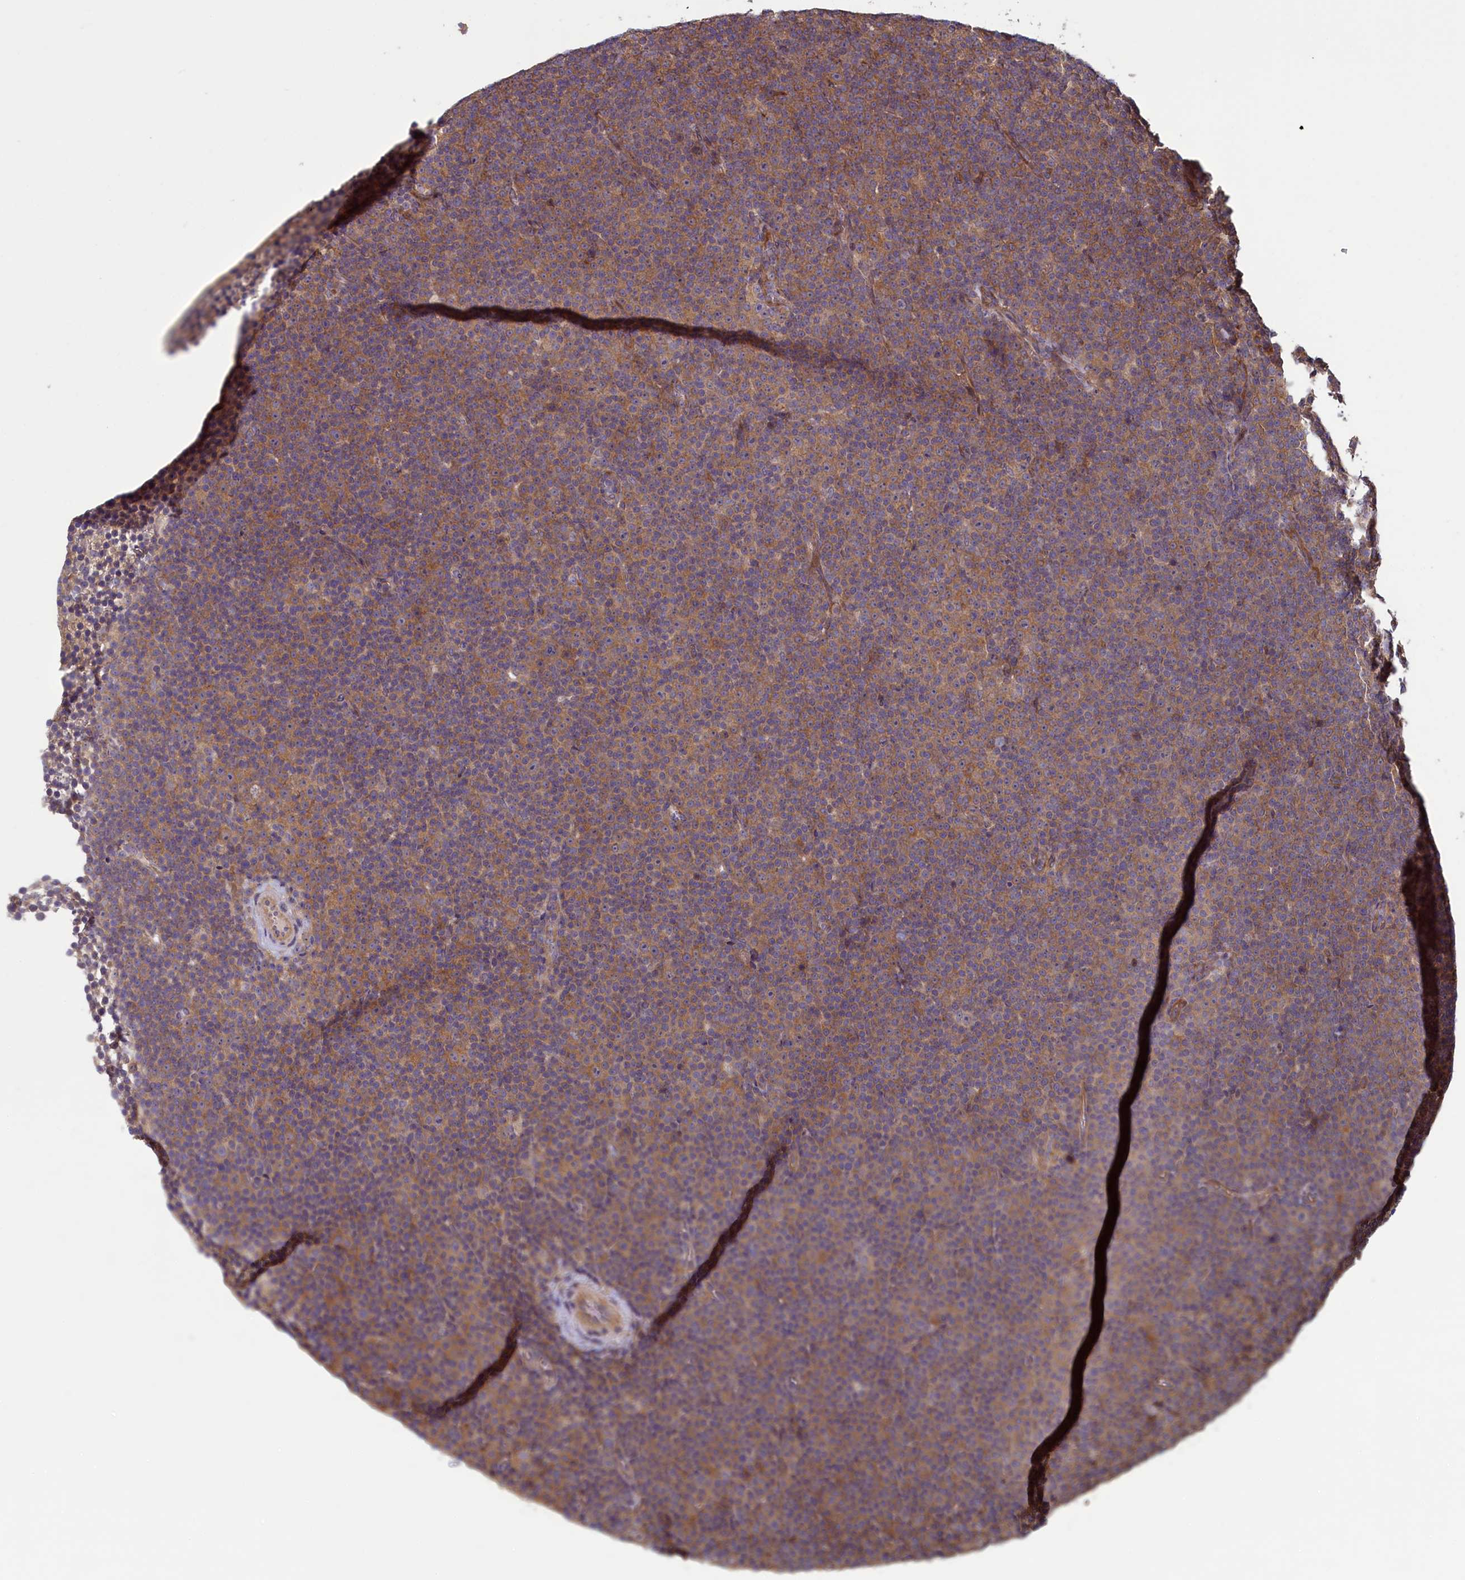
{"staining": {"intensity": "moderate", "quantity": ">75%", "location": "cytoplasmic/membranous"}, "tissue": "lymphoma", "cell_type": "Tumor cells", "image_type": "cancer", "snomed": [{"axis": "morphology", "description": "Malignant lymphoma, non-Hodgkin's type, Low grade"}, {"axis": "topography", "description": "Lymph node"}], "caption": "This image shows IHC staining of lymphoma, with medium moderate cytoplasmic/membranous expression in approximately >75% of tumor cells.", "gene": "CIAO2B", "patient": {"sex": "female", "age": 67}}